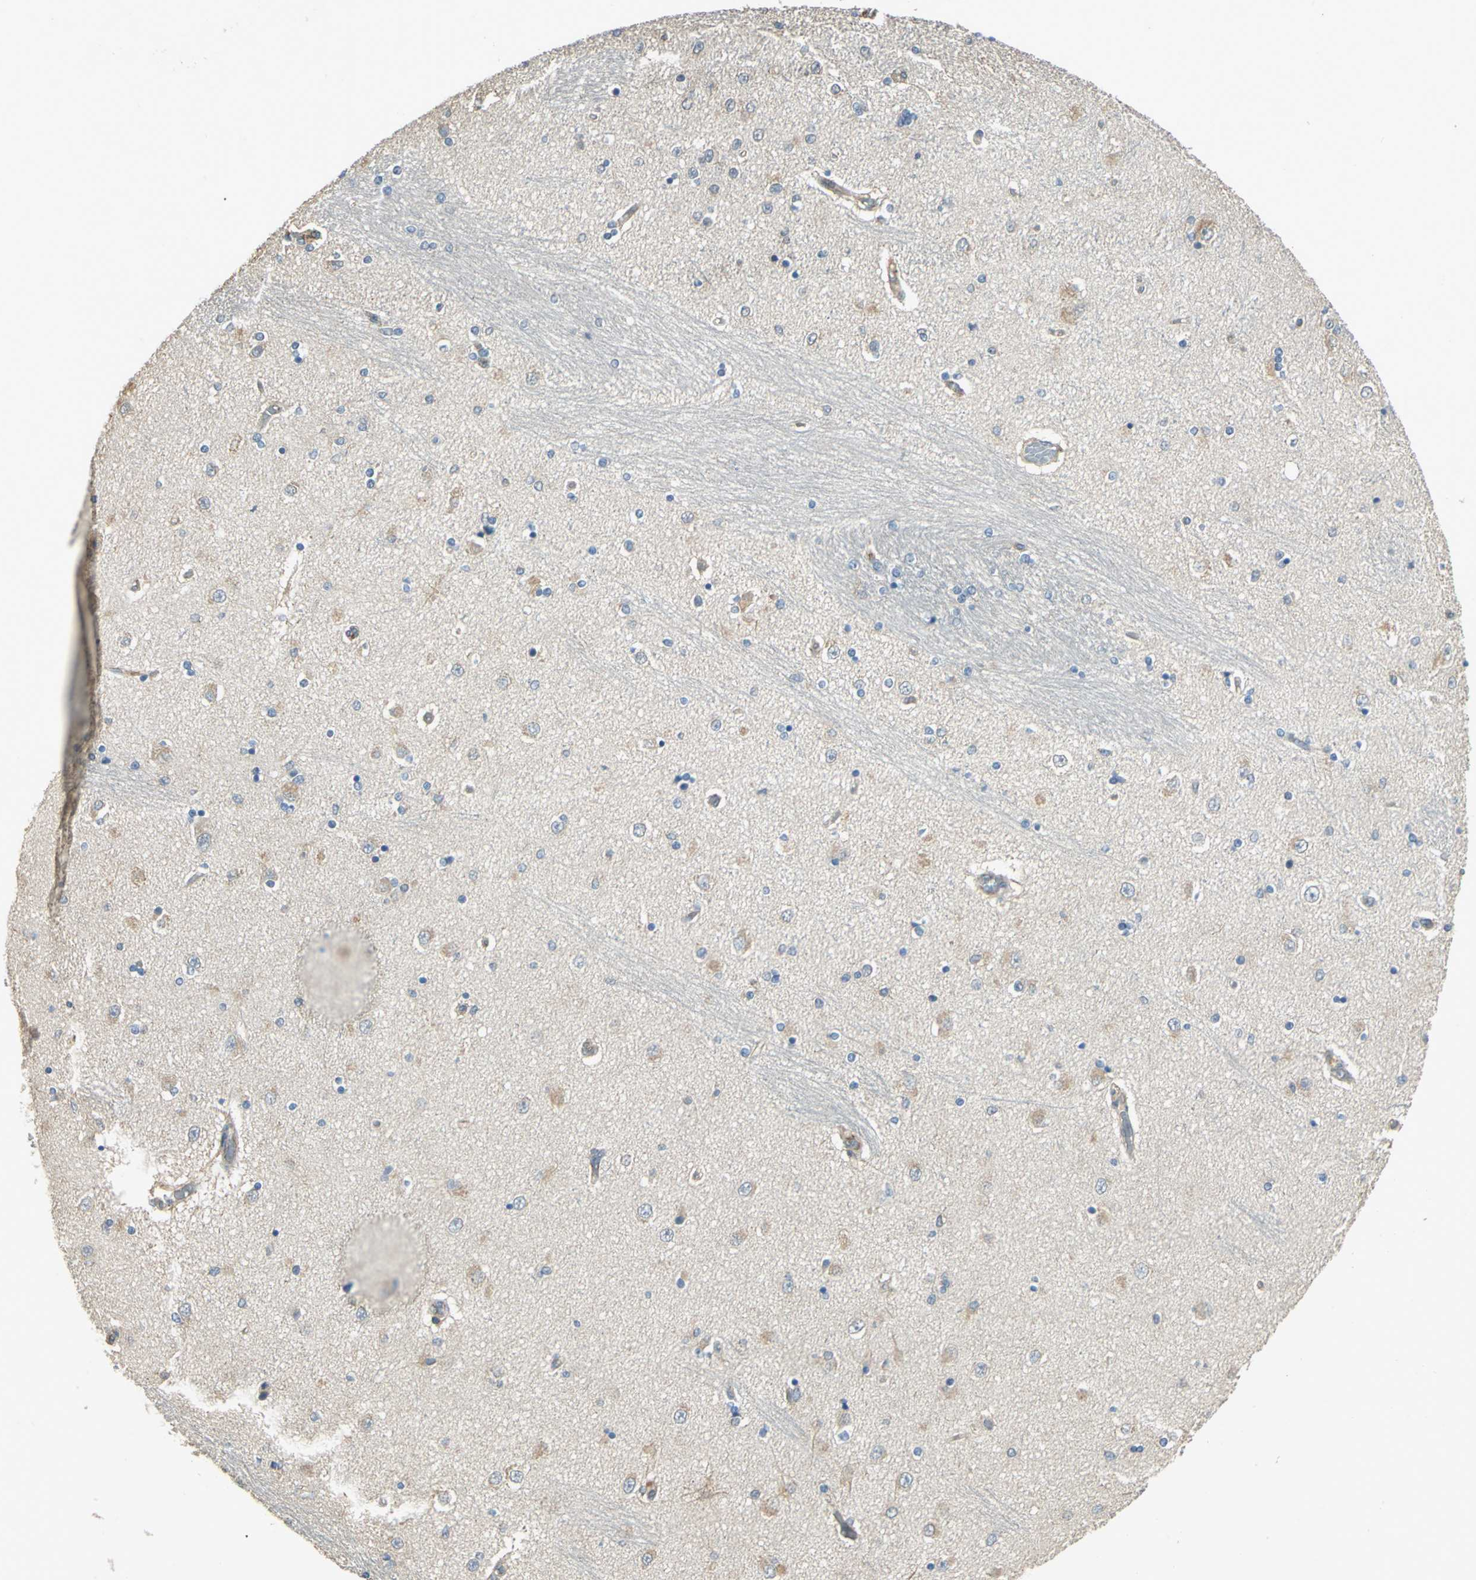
{"staining": {"intensity": "negative", "quantity": "none", "location": "none"}, "tissue": "hippocampus", "cell_type": "Glial cells", "image_type": "normal", "snomed": [{"axis": "morphology", "description": "Normal tissue, NOS"}, {"axis": "topography", "description": "Hippocampus"}], "caption": "Immunohistochemistry micrograph of unremarkable hippocampus: hippocampus stained with DAB (3,3'-diaminobenzidine) shows no significant protein positivity in glial cells. (DAB (3,3'-diaminobenzidine) immunohistochemistry (IHC) with hematoxylin counter stain).", "gene": "RAPGEF1", "patient": {"sex": "female", "age": 54}}